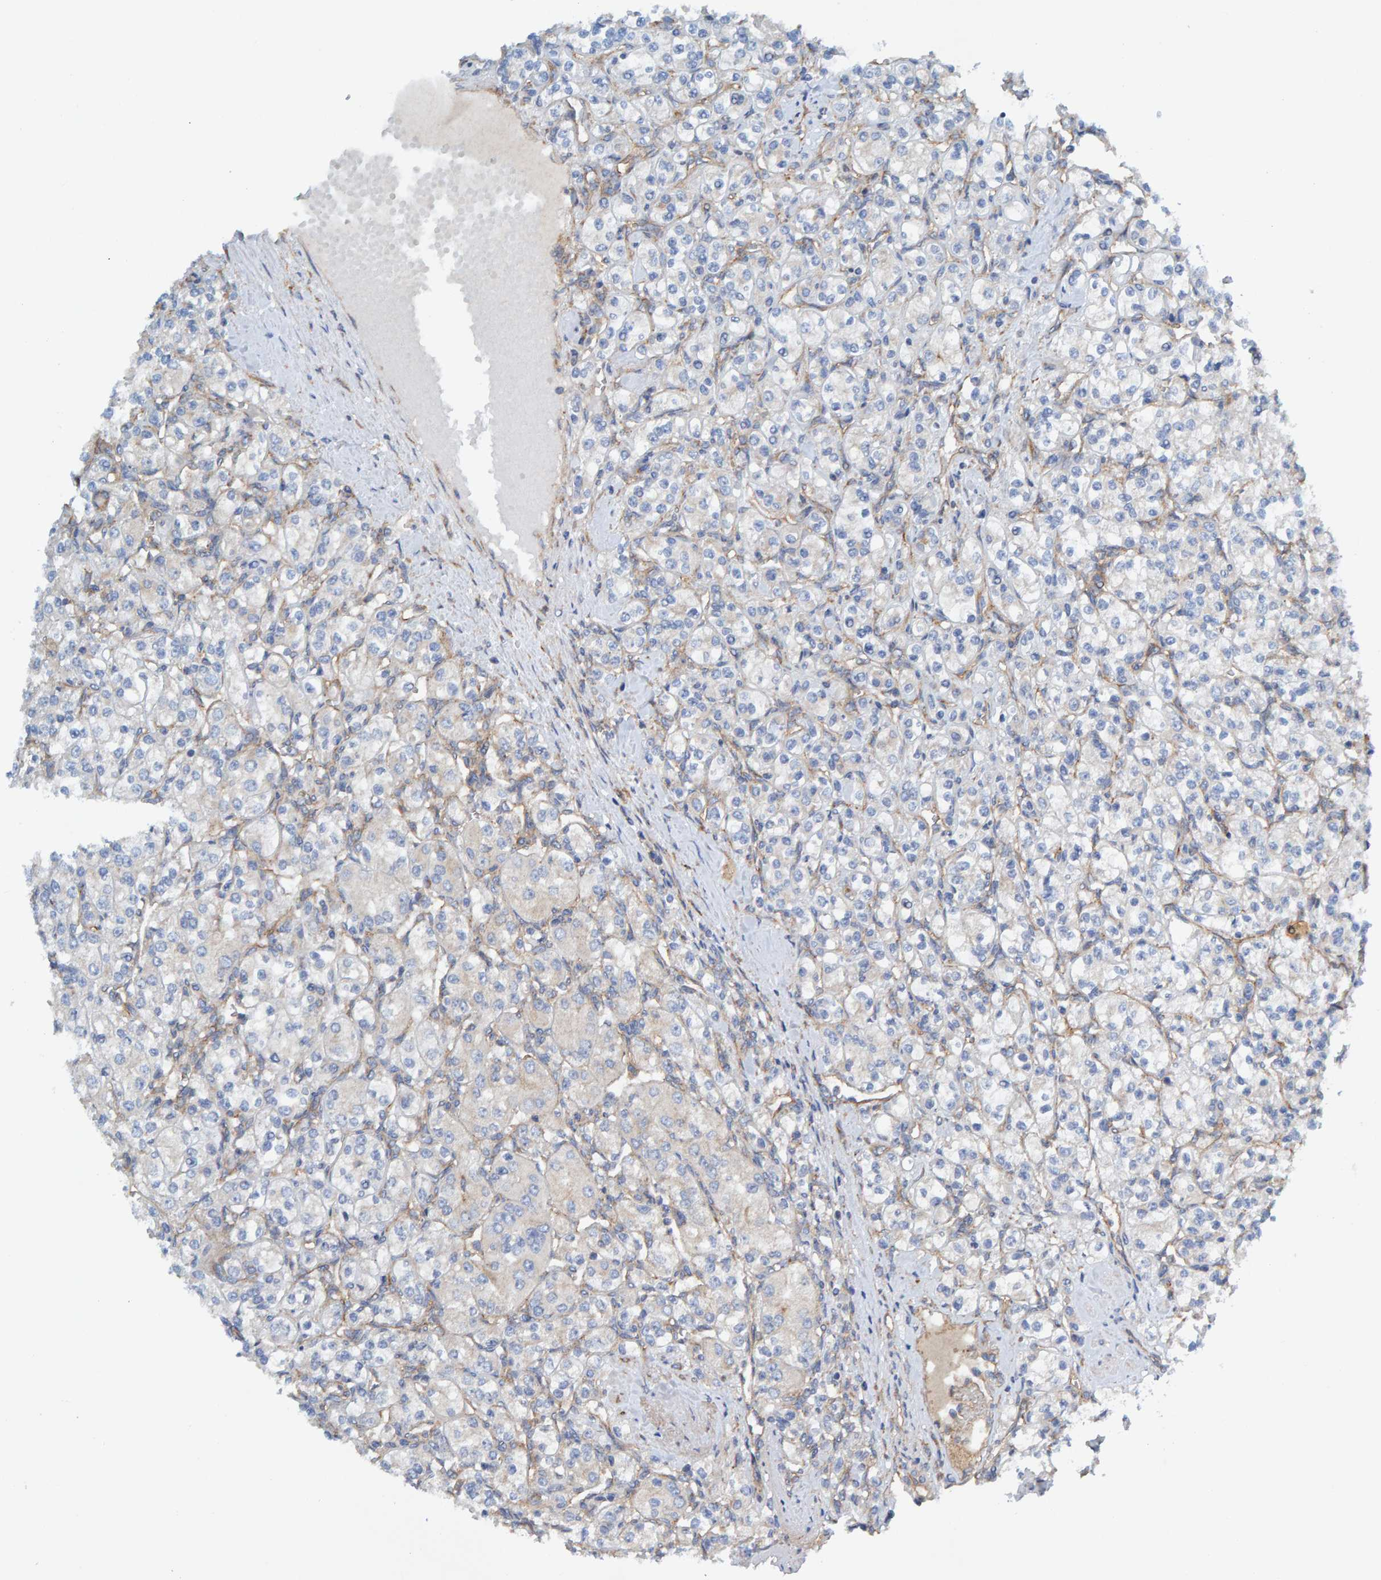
{"staining": {"intensity": "weak", "quantity": "<25%", "location": "cytoplasmic/membranous"}, "tissue": "renal cancer", "cell_type": "Tumor cells", "image_type": "cancer", "snomed": [{"axis": "morphology", "description": "Adenocarcinoma, NOS"}, {"axis": "topography", "description": "Kidney"}], "caption": "Tumor cells show no significant protein expression in renal adenocarcinoma.", "gene": "MKLN1", "patient": {"sex": "male", "age": 77}}